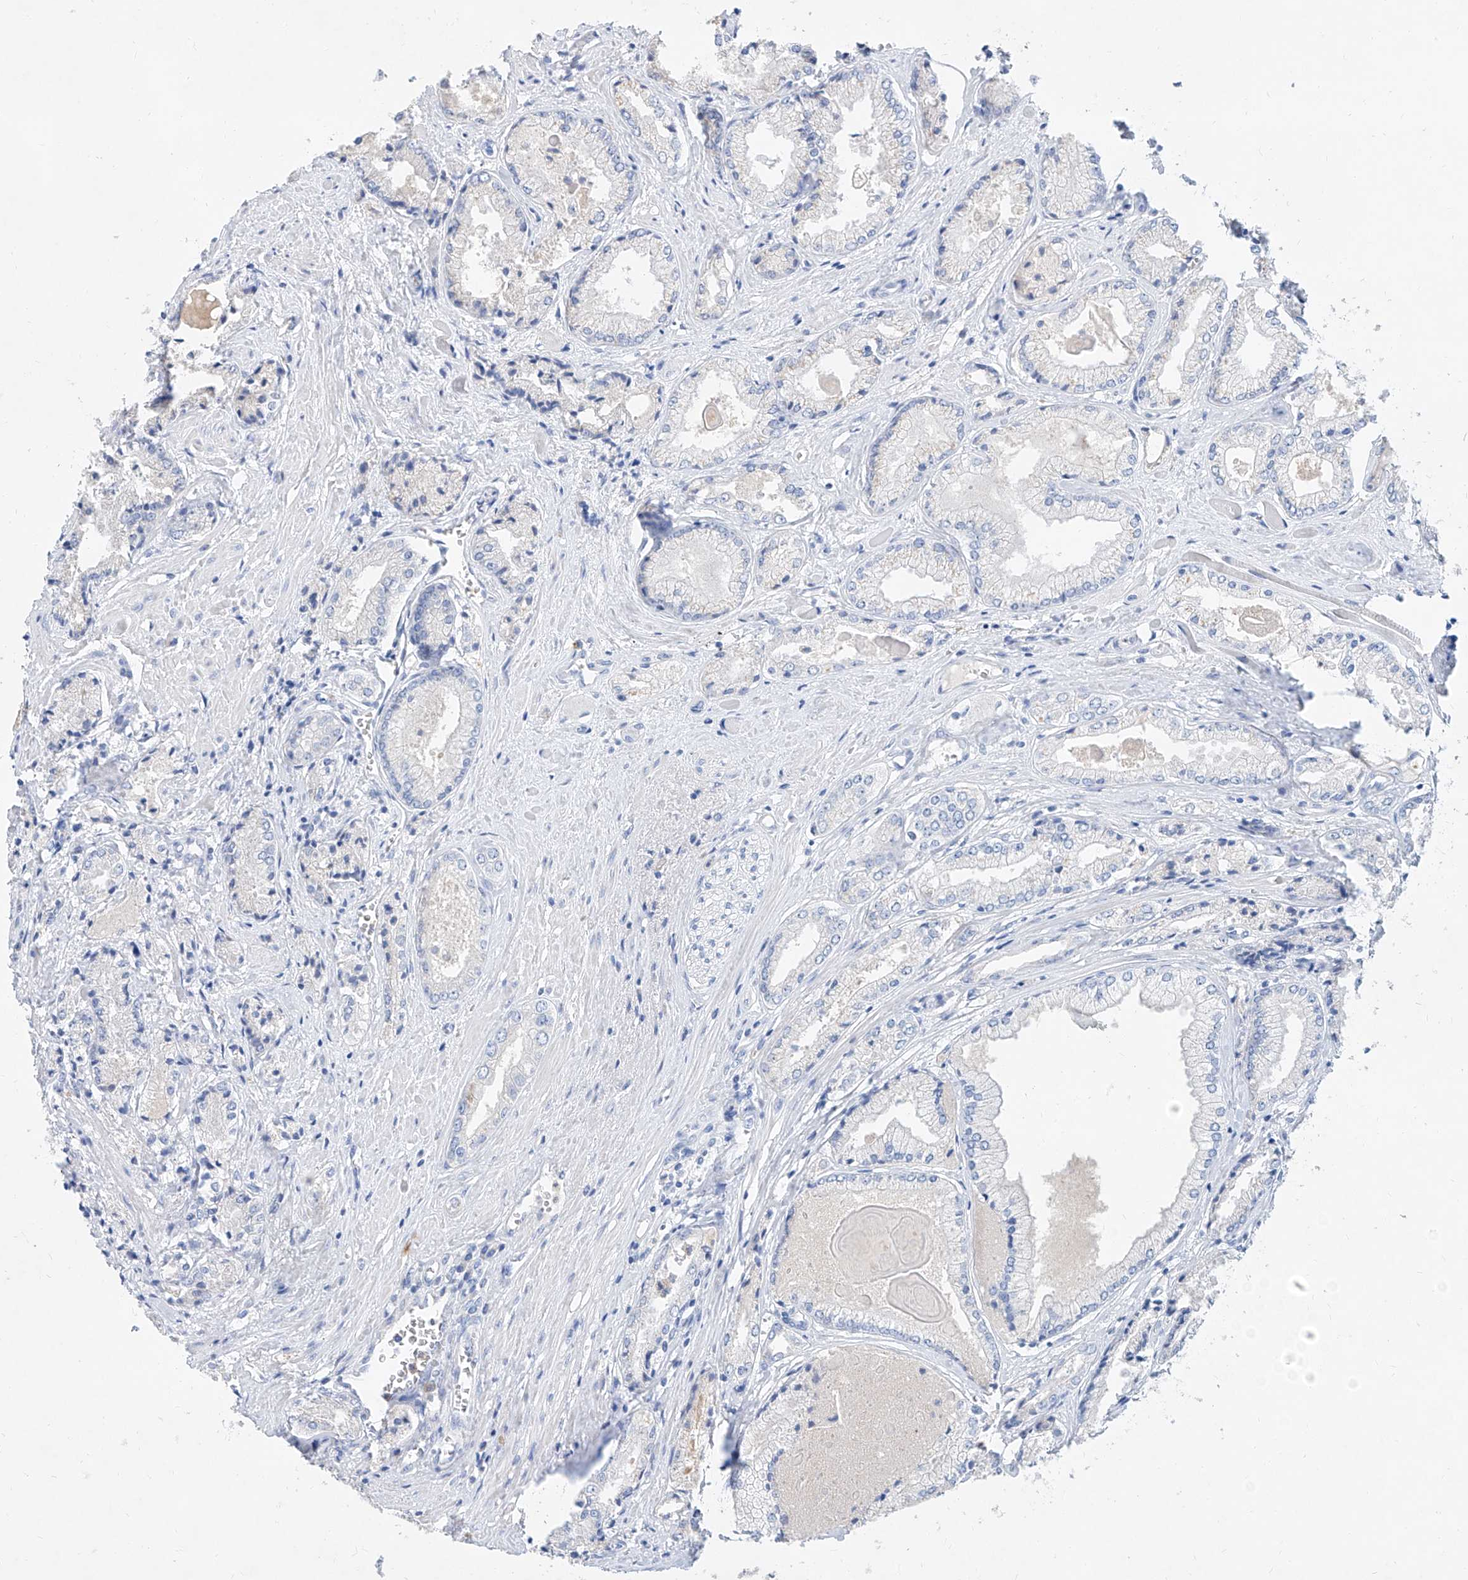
{"staining": {"intensity": "negative", "quantity": "none", "location": "none"}, "tissue": "prostate cancer", "cell_type": "Tumor cells", "image_type": "cancer", "snomed": [{"axis": "morphology", "description": "Adenocarcinoma, Low grade"}, {"axis": "topography", "description": "Prostate"}], "caption": "Immunohistochemistry of human adenocarcinoma (low-grade) (prostate) demonstrates no staining in tumor cells. (IHC, brightfield microscopy, high magnification).", "gene": "SLC25A29", "patient": {"sex": "male", "age": 60}}